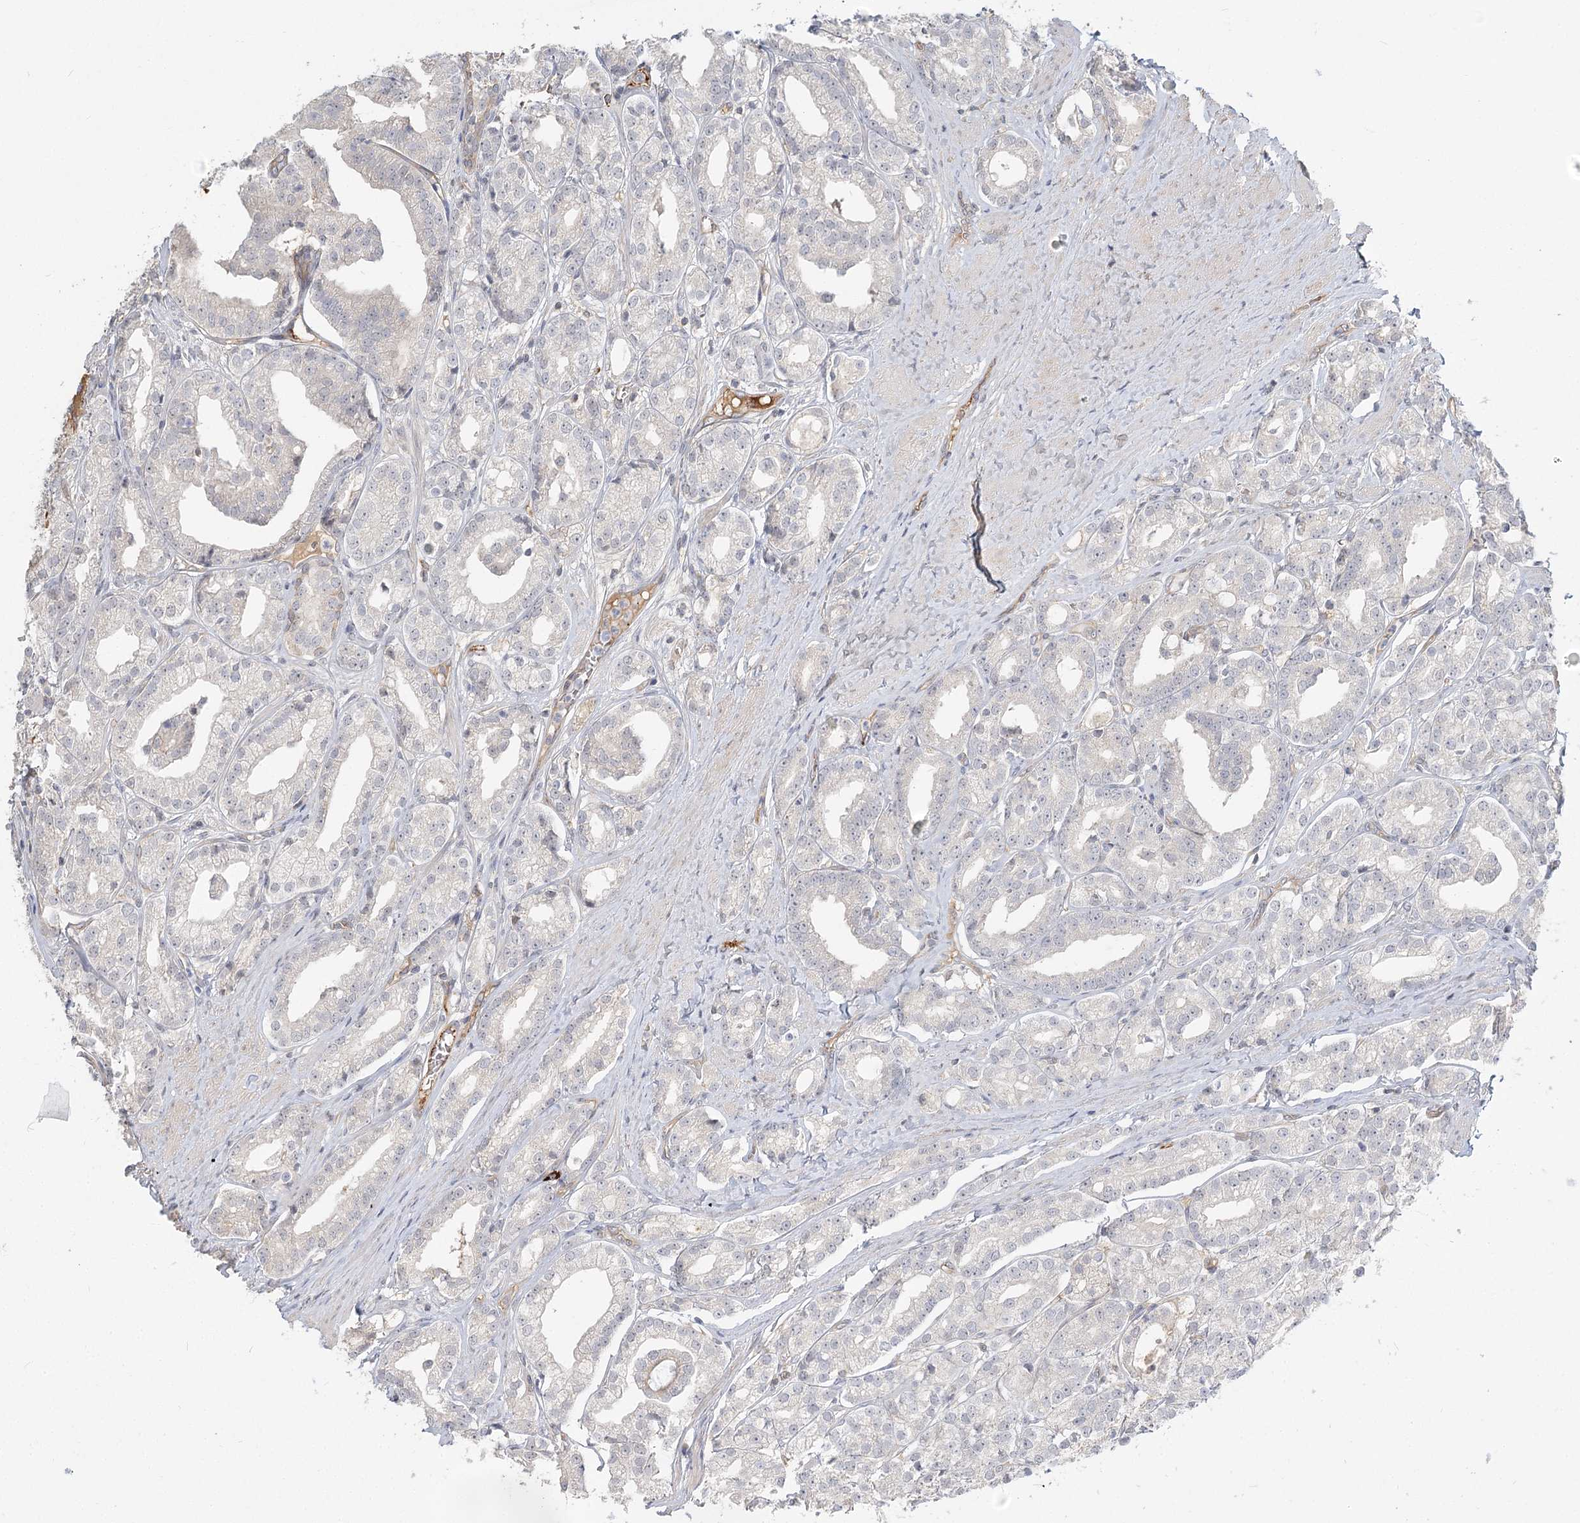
{"staining": {"intensity": "negative", "quantity": "none", "location": "none"}, "tissue": "prostate cancer", "cell_type": "Tumor cells", "image_type": "cancer", "snomed": [{"axis": "morphology", "description": "Adenocarcinoma, High grade"}, {"axis": "topography", "description": "Prostate"}], "caption": "Prostate cancer (high-grade adenocarcinoma) was stained to show a protein in brown. There is no significant expression in tumor cells.", "gene": "GUCY2C", "patient": {"sex": "male", "age": 69}}